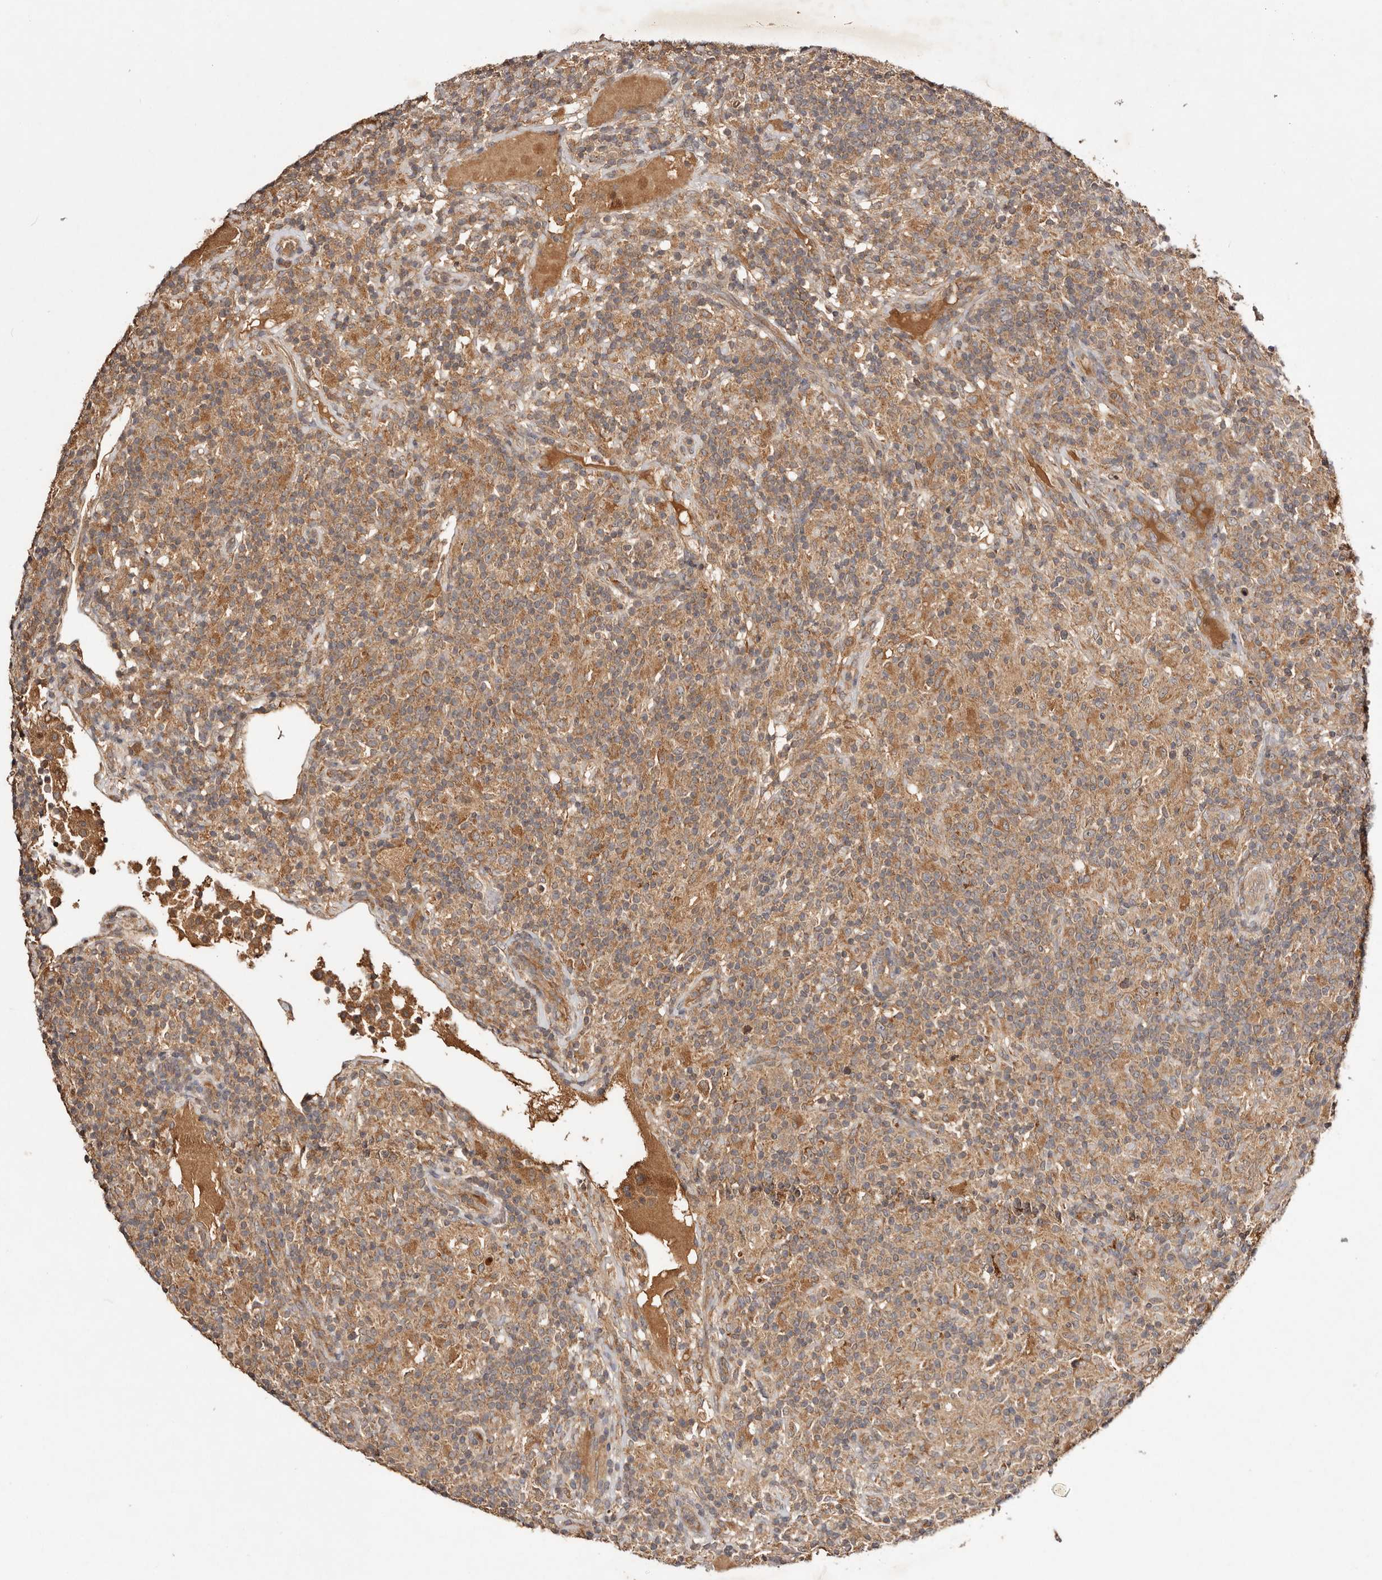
{"staining": {"intensity": "moderate", "quantity": ">75%", "location": "cytoplasmic/membranous"}, "tissue": "lymphoma", "cell_type": "Tumor cells", "image_type": "cancer", "snomed": [{"axis": "morphology", "description": "Hodgkin's disease, NOS"}, {"axis": "topography", "description": "Lymph node"}], "caption": "DAB immunohistochemical staining of human Hodgkin's disease demonstrates moderate cytoplasmic/membranous protein positivity in about >75% of tumor cells. Using DAB (brown) and hematoxylin (blue) stains, captured at high magnification using brightfield microscopy.", "gene": "PKIB", "patient": {"sex": "male", "age": 70}}